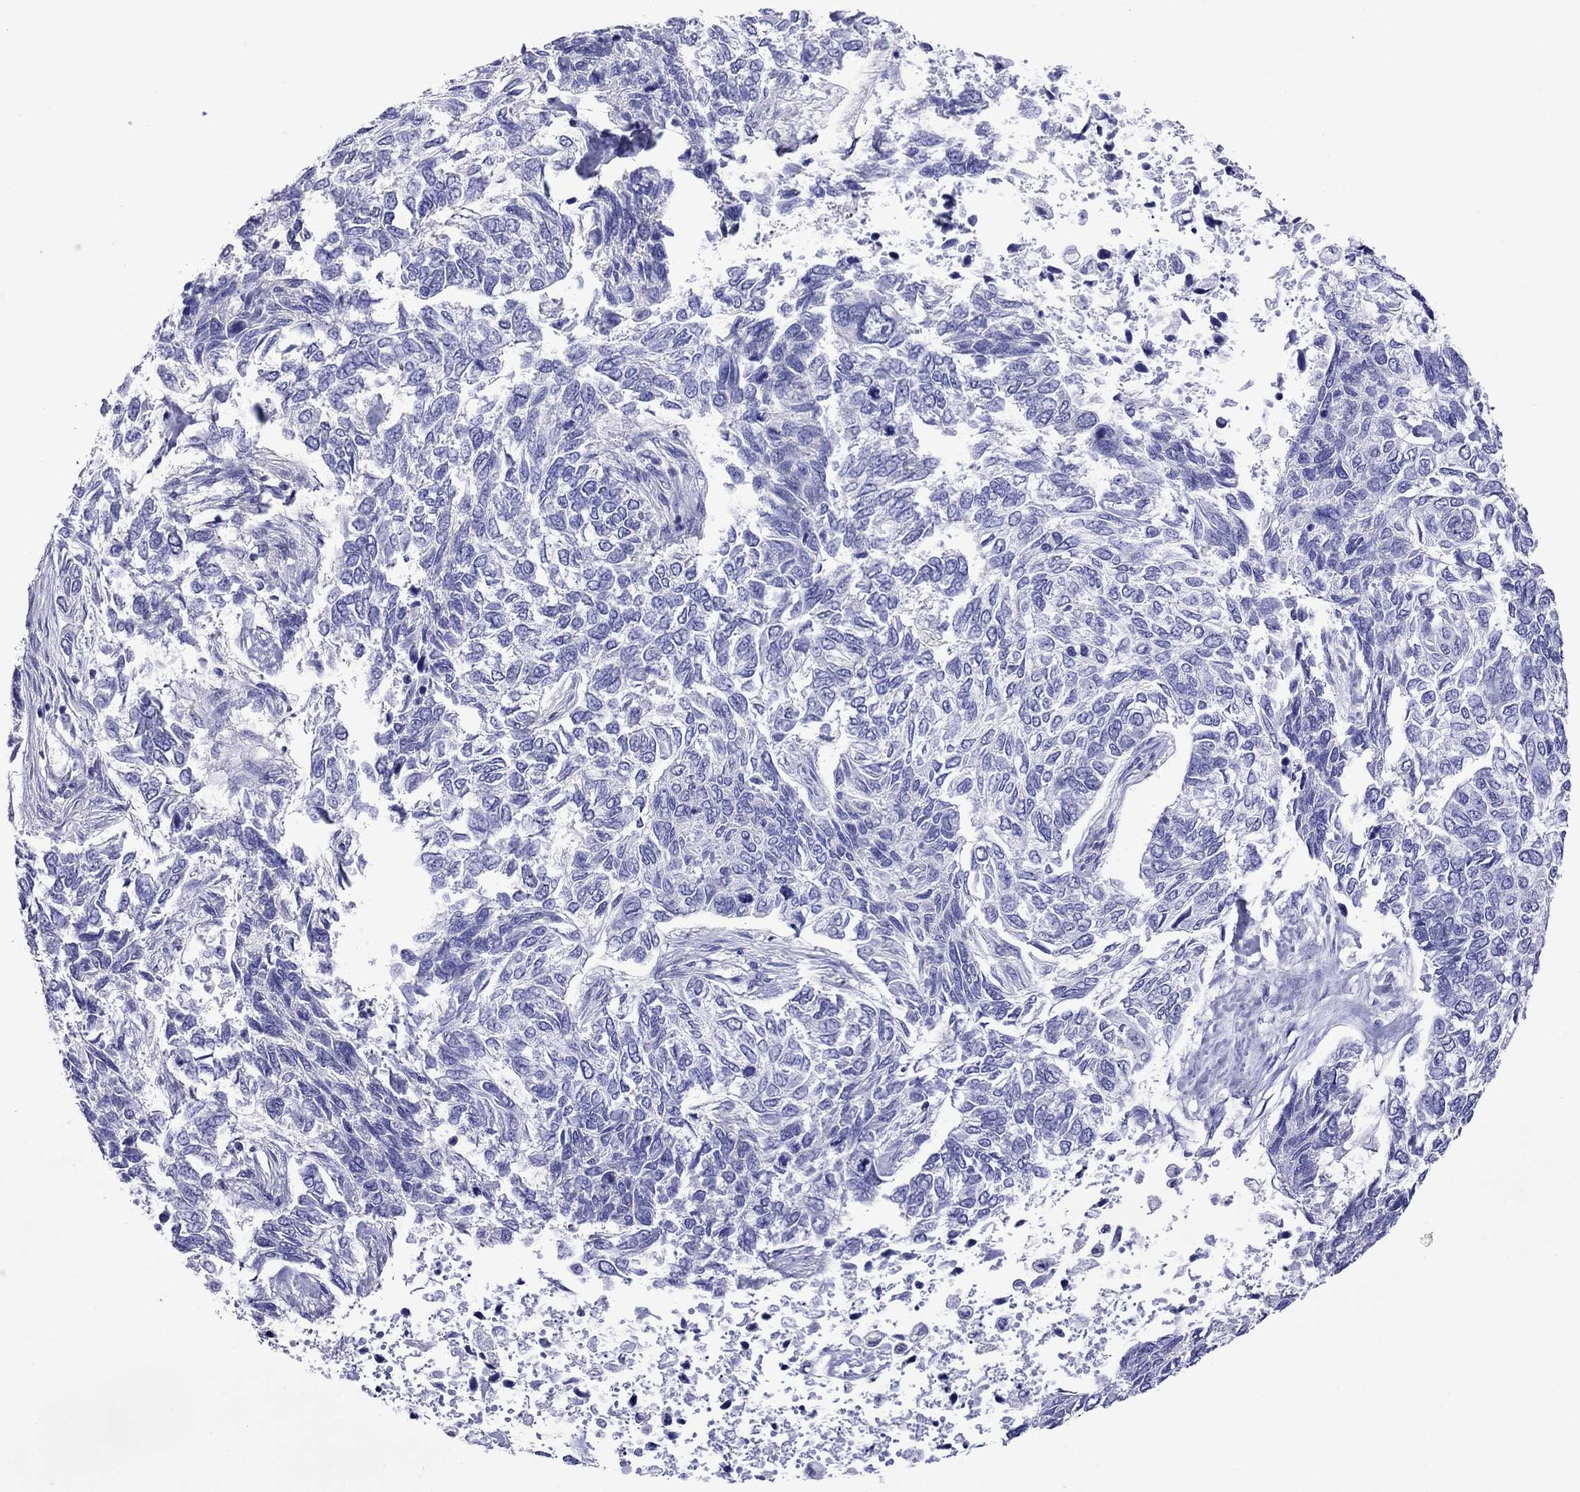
{"staining": {"intensity": "negative", "quantity": "none", "location": "none"}, "tissue": "skin cancer", "cell_type": "Tumor cells", "image_type": "cancer", "snomed": [{"axis": "morphology", "description": "Basal cell carcinoma"}, {"axis": "topography", "description": "Skin"}], "caption": "High magnification brightfield microscopy of skin cancer (basal cell carcinoma) stained with DAB (3,3'-diaminobenzidine) (brown) and counterstained with hematoxylin (blue): tumor cells show no significant expression.", "gene": "MPZ", "patient": {"sex": "female", "age": 65}}